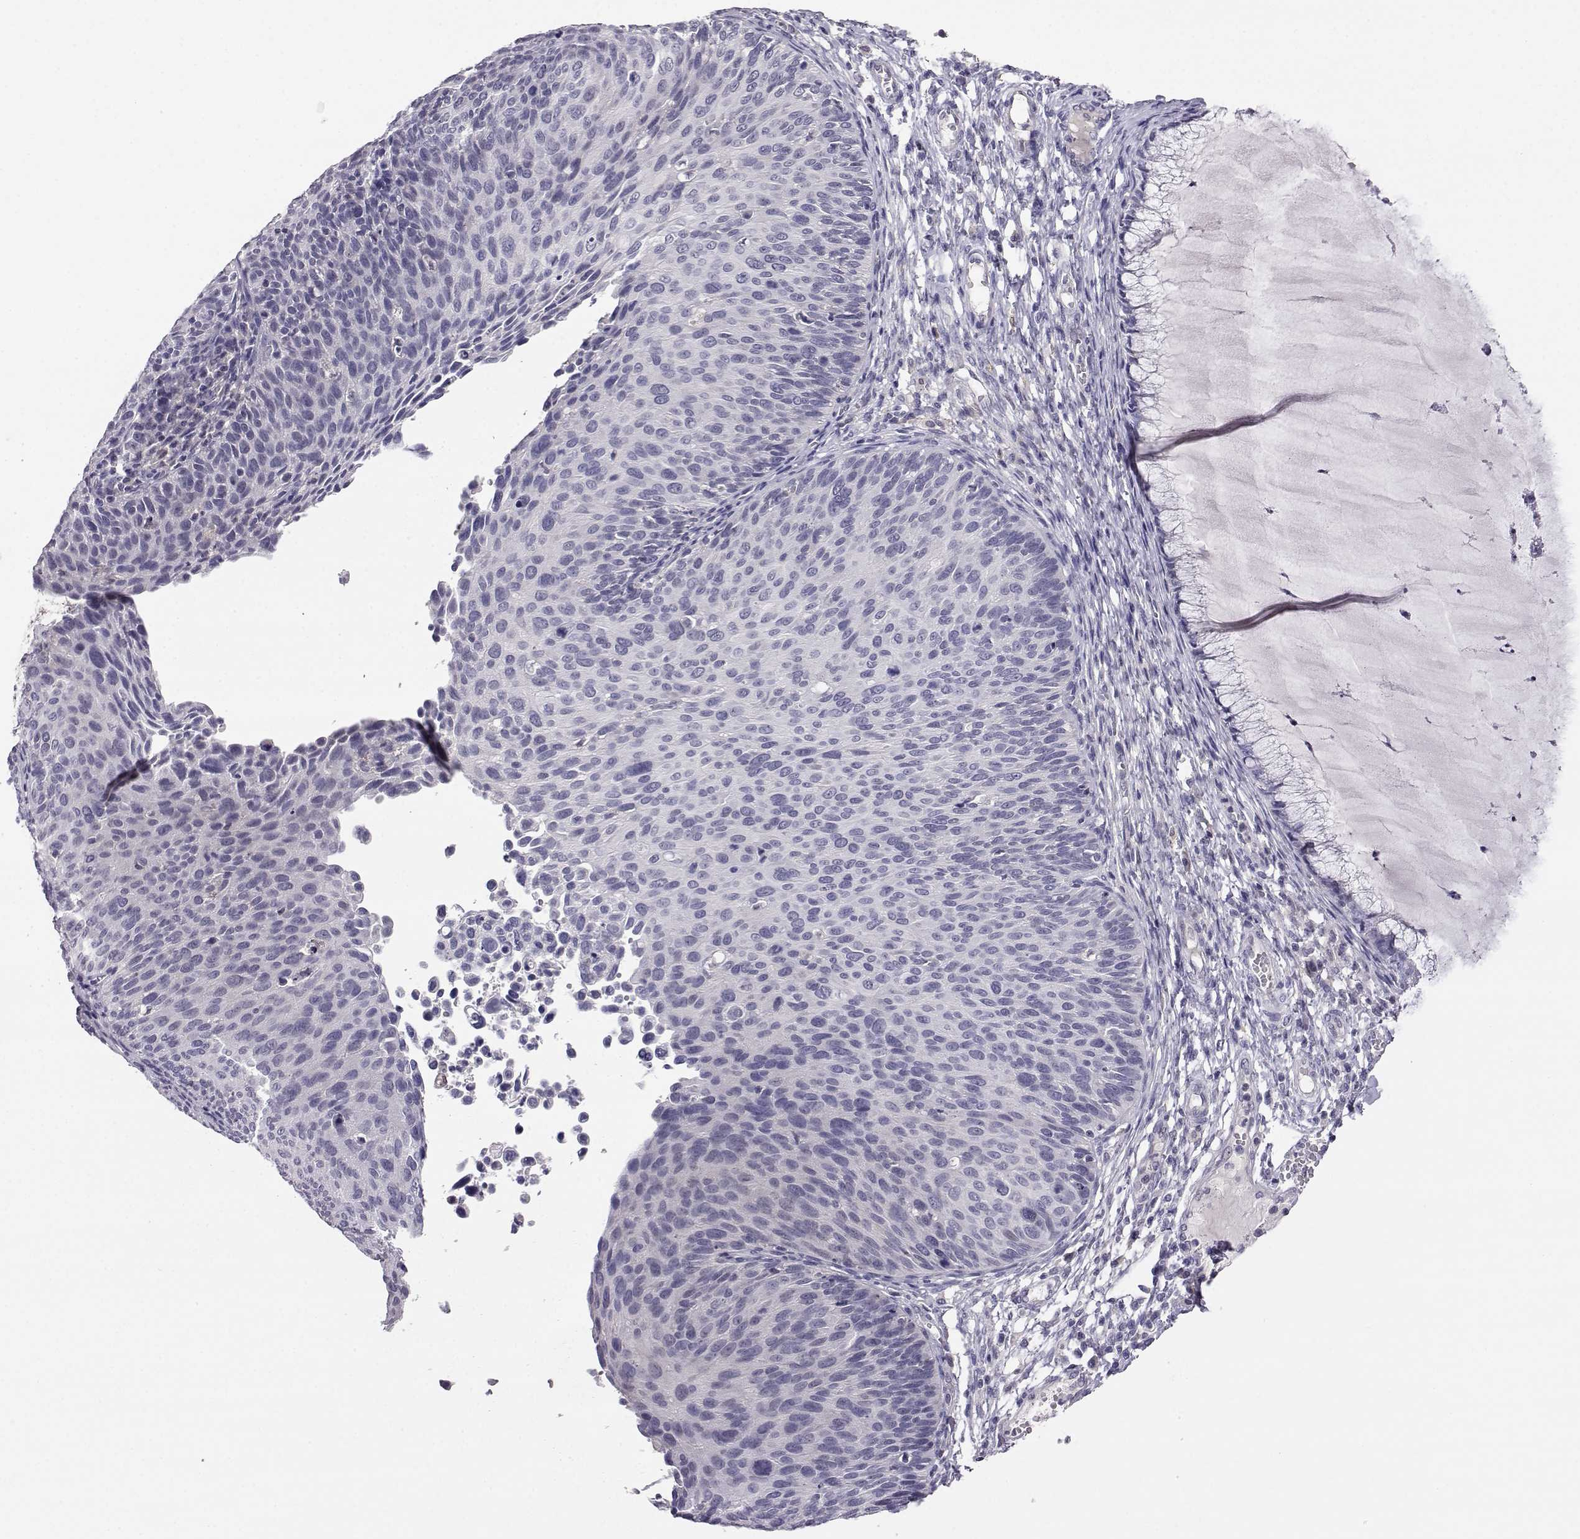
{"staining": {"intensity": "negative", "quantity": "none", "location": "none"}, "tissue": "cervical cancer", "cell_type": "Tumor cells", "image_type": "cancer", "snomed": [{"axis": "morphology", "description": "Squamous cell carcinoma, NOS"}, {"axis": "topography", "description": "Cervix"}], "caption": "A high-resolution micrograph shows immunohistochemistry (IHC) staining of squamous cell carcinoma (cervical), which exhibits no significant expression in tumor cells.", "gene": "AKR1B1", "patient": {"sex": "female", "age": 36}}